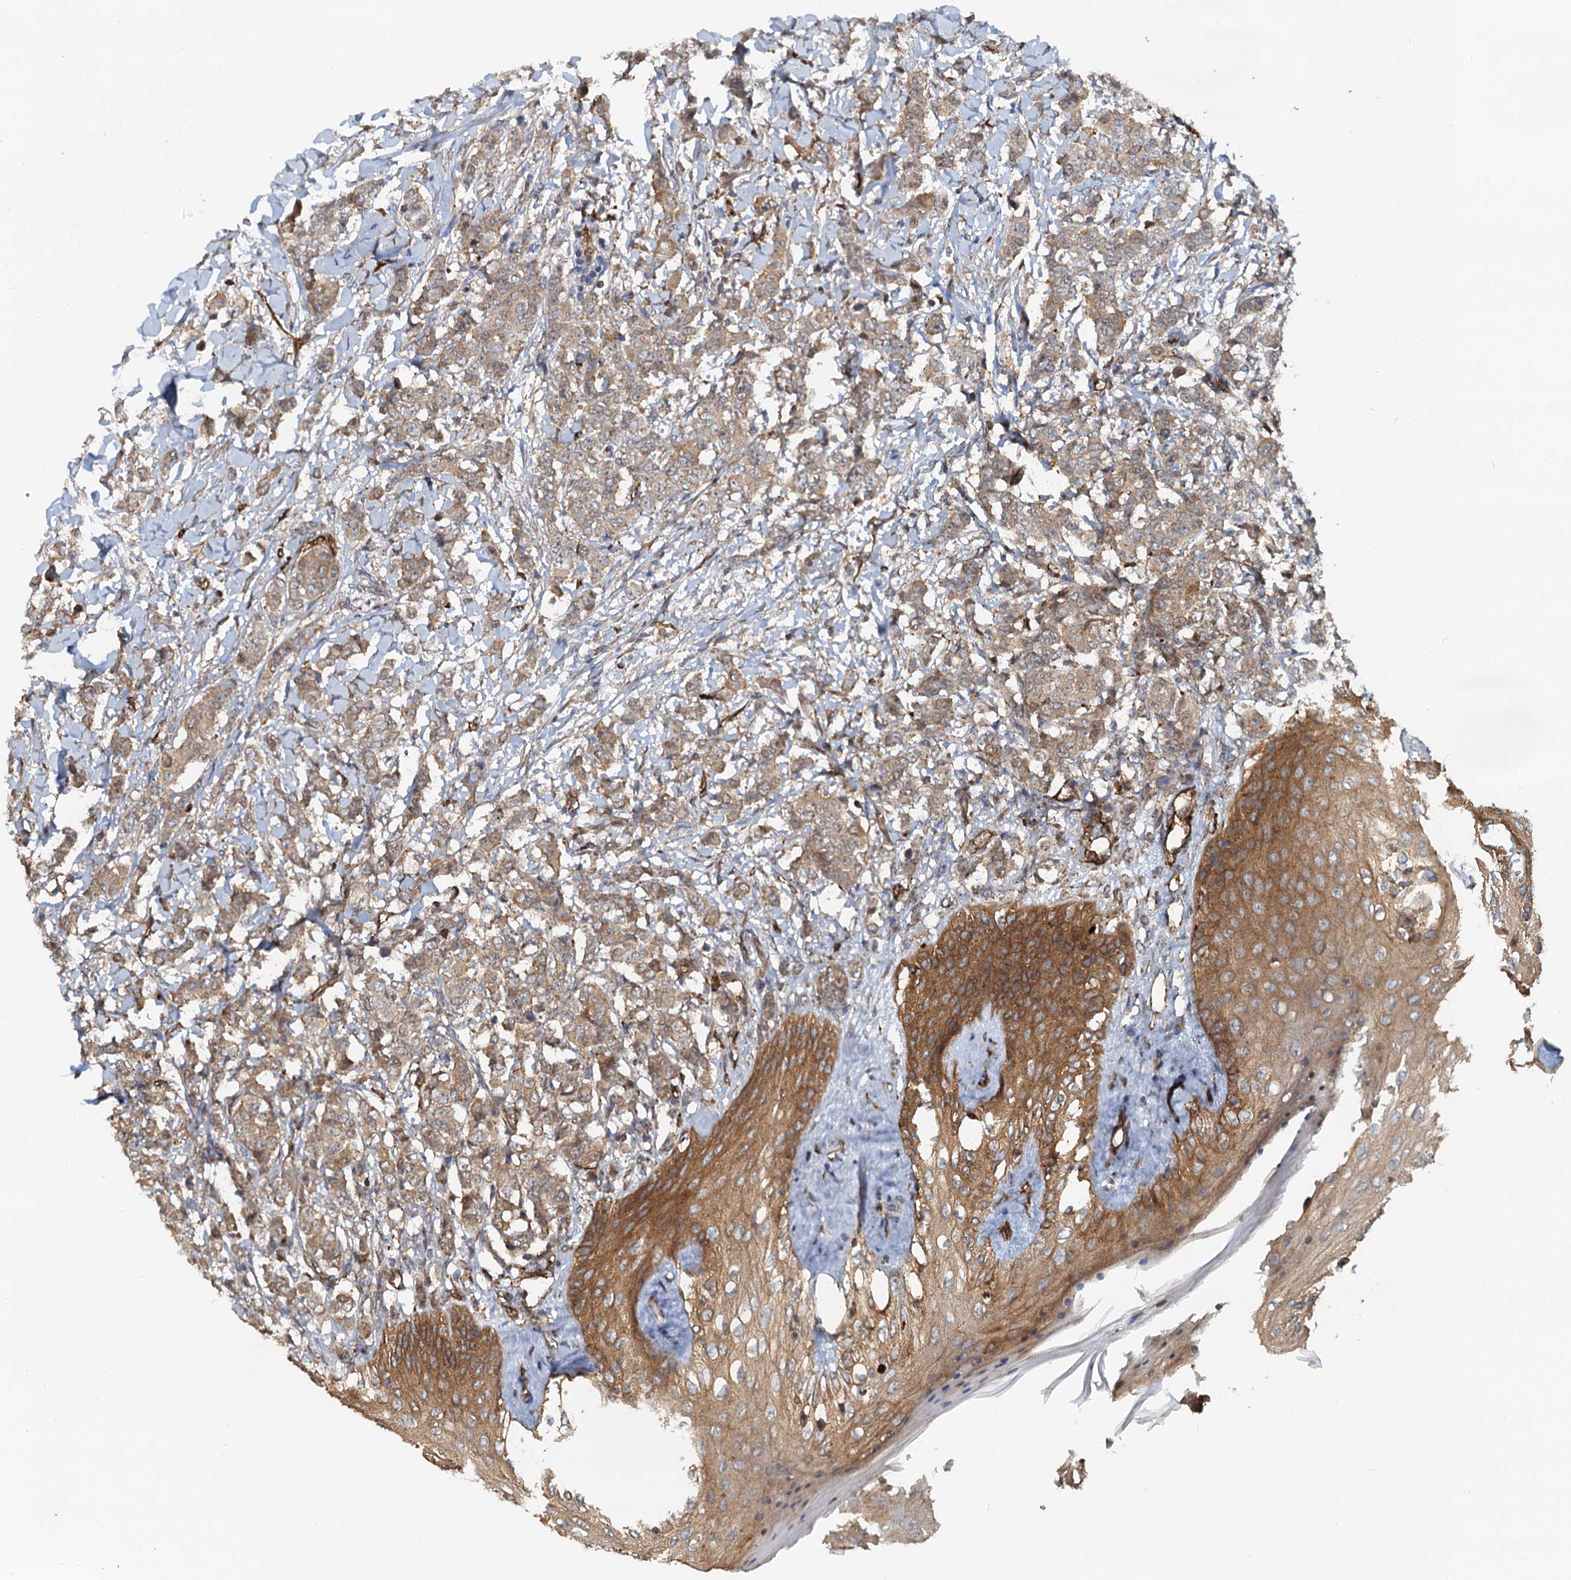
{"staining": {"intensity": "weak", "quantity": ">75%", "location": "cytoplasmic/membranous"}, "tissue": "breast cancer", "cell_type": "Tumor cells", "image_type": "cancer", "snomed": [{"axis": "morphology", "description": "Duct carcinoma"}, {"axis": "topography", "description": "Breast"}], "caption": "DAB immunohistochemical staining of breast cancer (intraductal carcinoma) reveals weak cytoplasmic/membranous protein expression in about >75% of tumor cells.", "gene": "NIPAL3", "patient": {"sex": "female", "age": 40}}